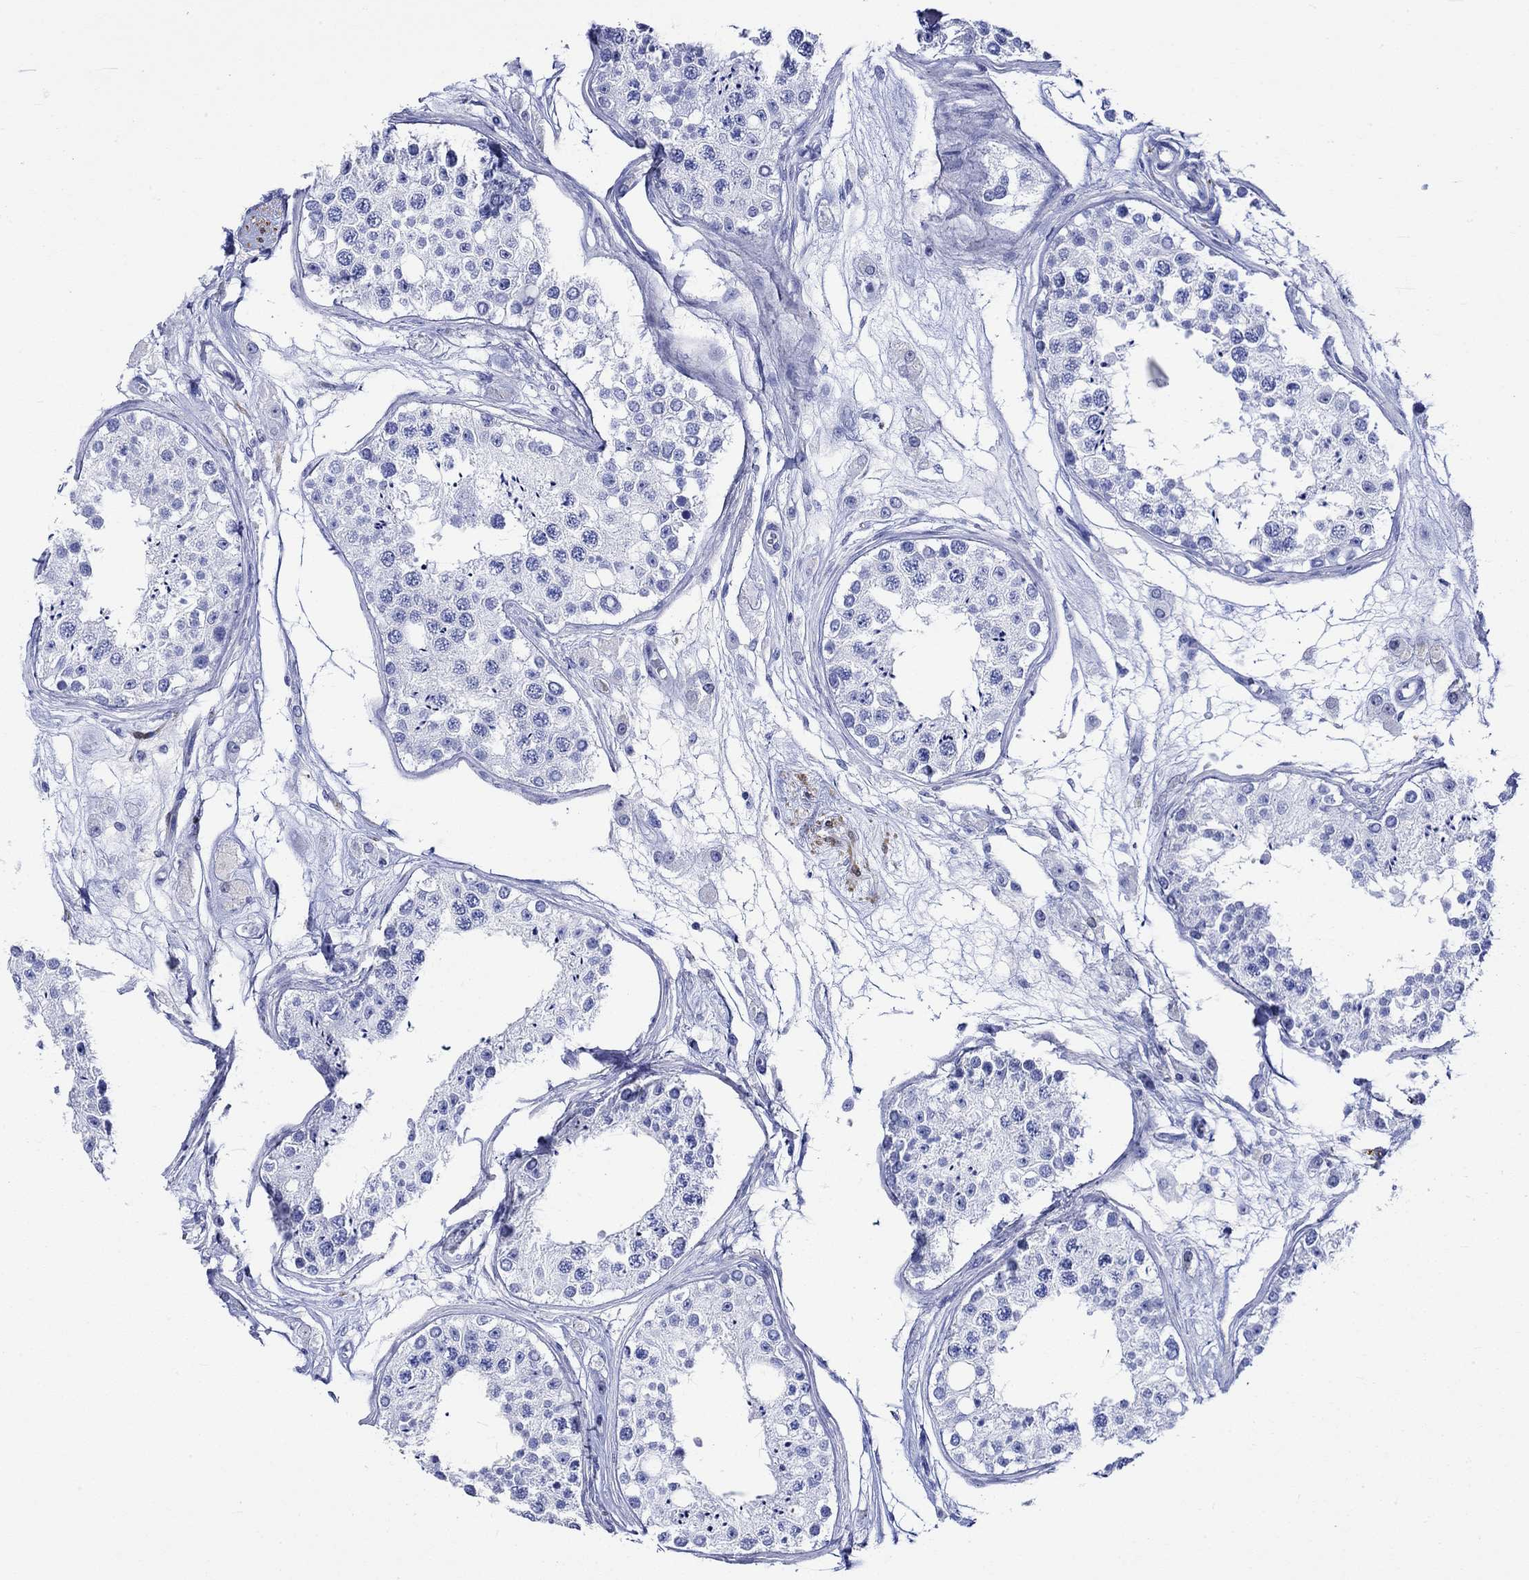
{"staining": {"intensity": "negative", "quantity": "none", "location": "none"}, "tissue": "testis", "cell_type": "Cells in seminiferous ducts", "image_type": "normal", "snomed": [{"axis": "morphology", "description": "Normal tissue, NOS"}, {"axis": "topography", "description": "Testis"}], "caption": "Testis was stained to show a protein in brown. There is no significant expression in cells in seminiferous ducts. (DAB IHC visualized using brightfield microscopy, high magnification).", "gene": "CRYAB", "patient": {"sex": "male", "age": 25}}